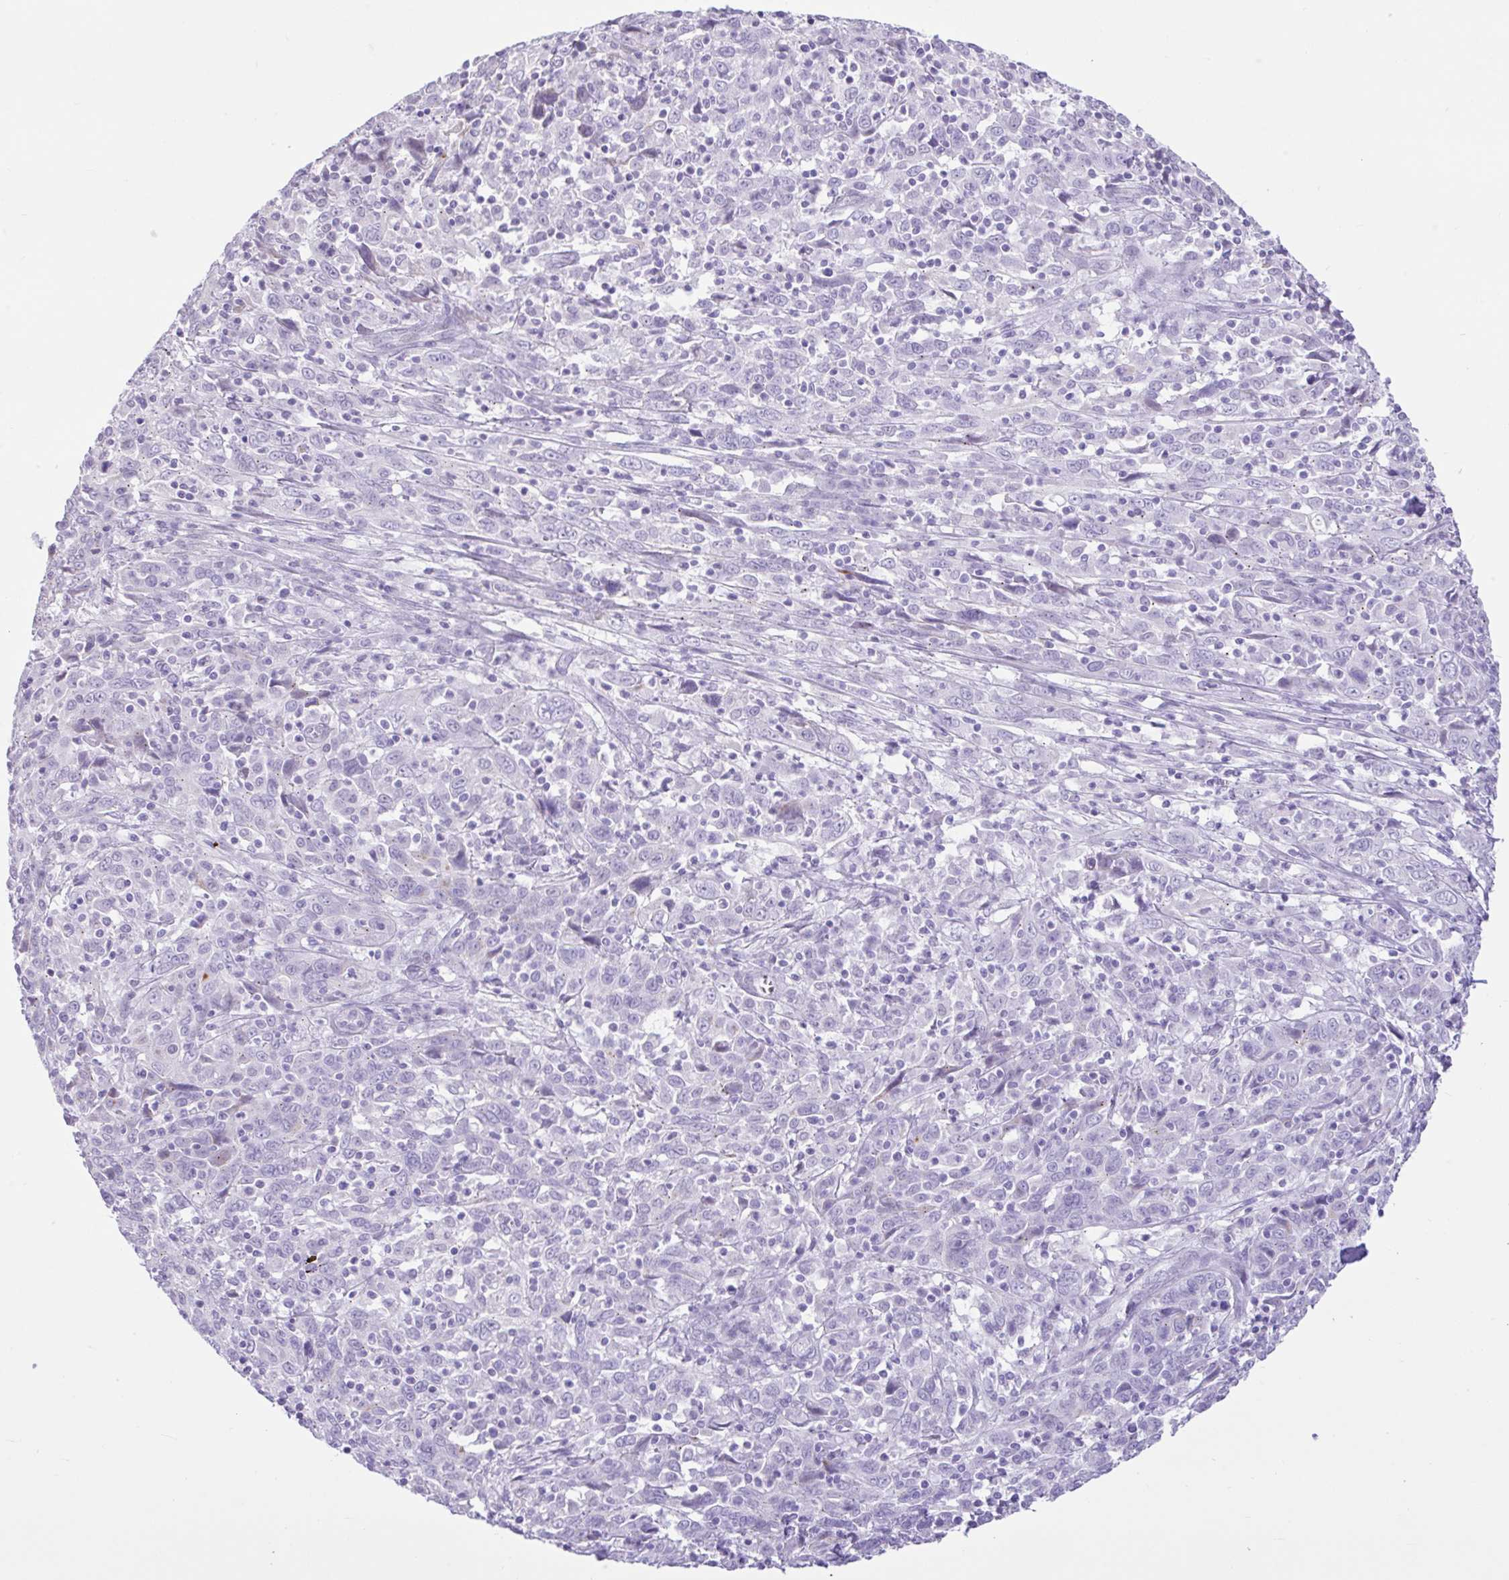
{"staining": {"intensity": "negative", "quantity": "none", "location": "none"}, "tissue": "cervical cancer", "cell_type": "Tumor cells", "image_type": "cancer", "snomed": [{"axis": "morphology", "description": "Squamous cell carcinoma, NOS"}, {"axis": "topography", "description": "Cervix"}], "caption": "A micrograph of squamous cell carcinoma (cervical) stained for a protein demonstrates no brown staining in tumor cells. (Immunohistochemistry, brightfield microscopy, high magnification).", "gene": "REEP1", "patient": {"sex": "female", "age": 46}}